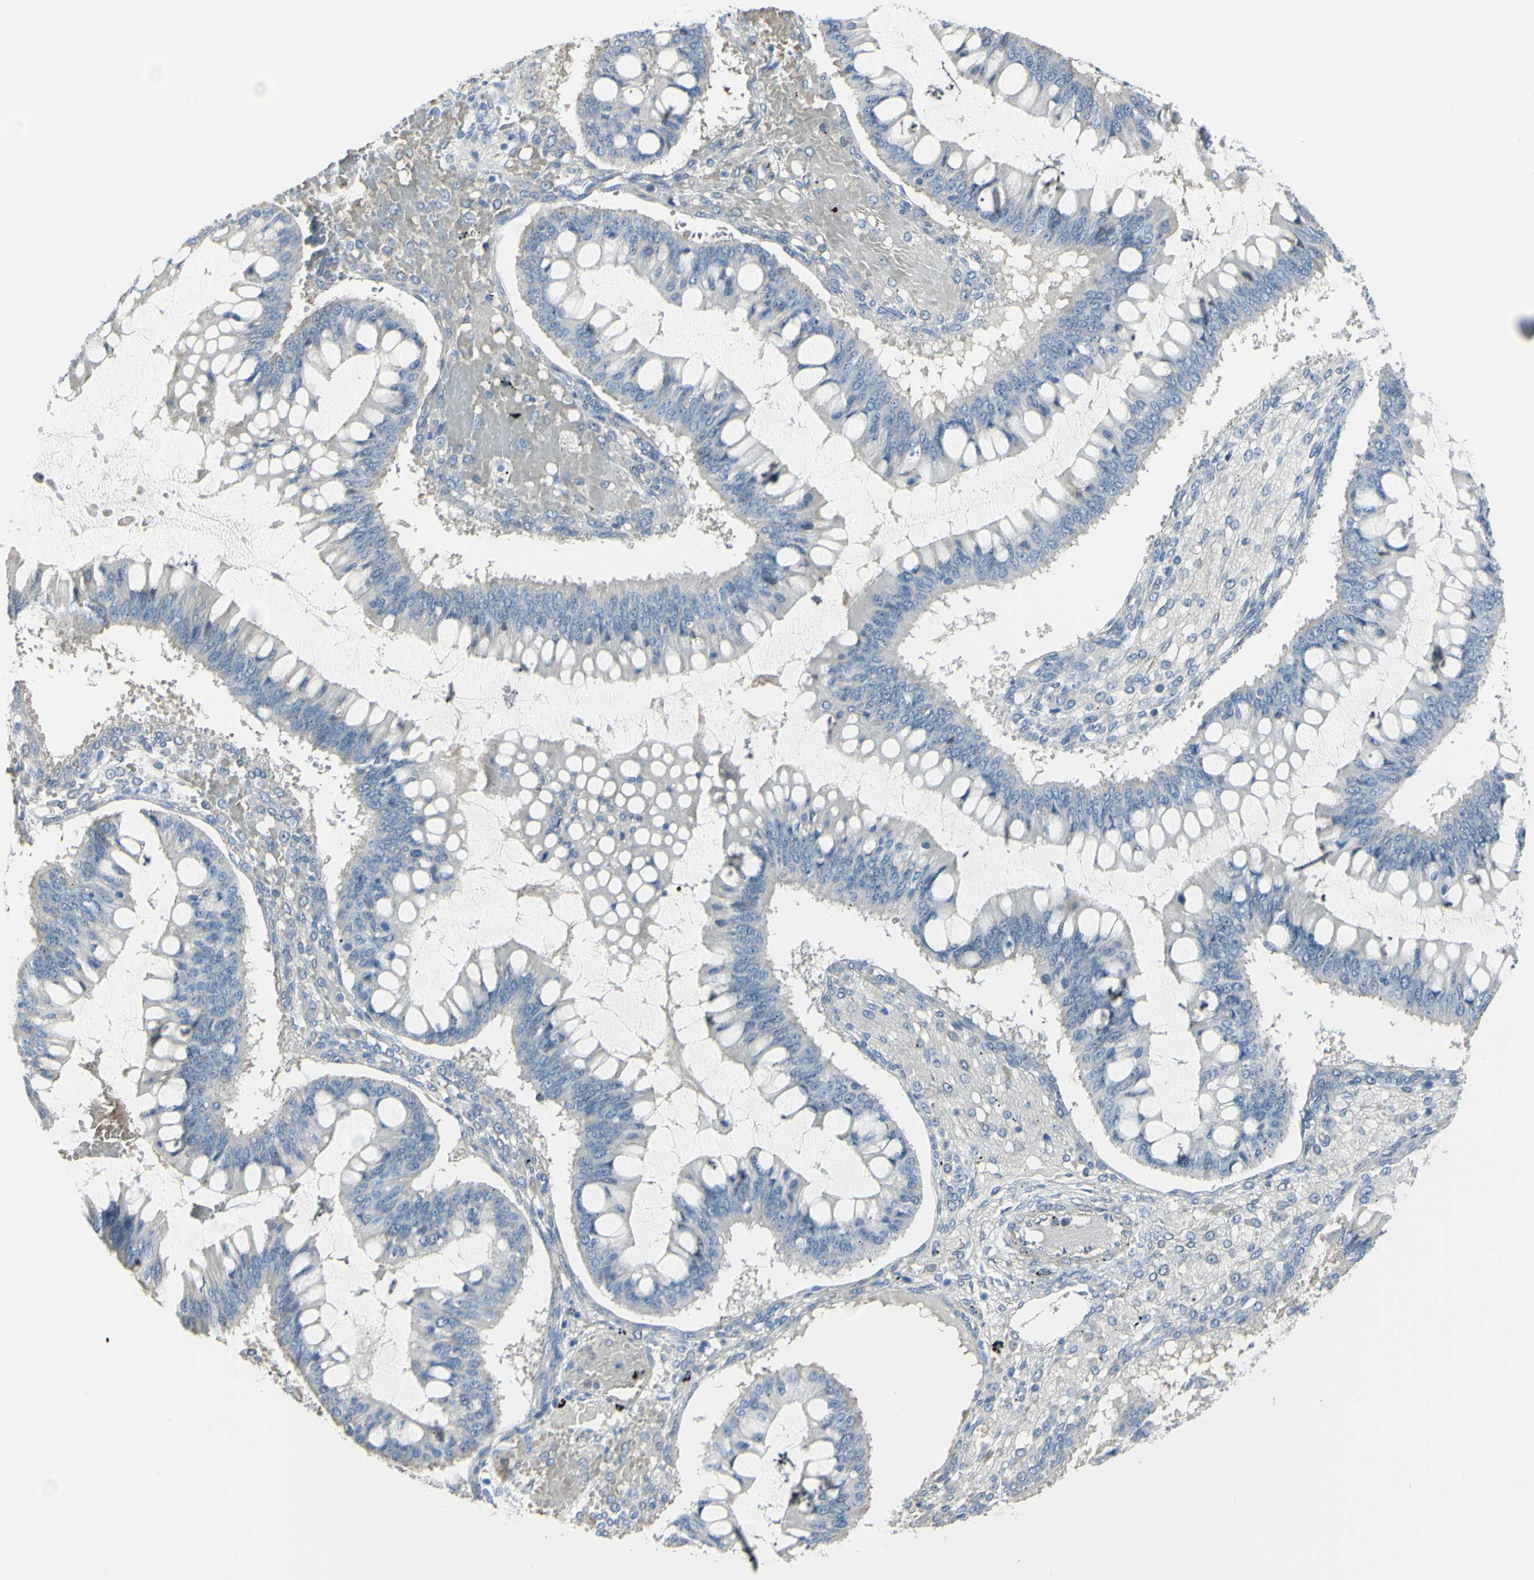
{"staining": {"intensity": "negative", "quantity": "none", "location": "none"}, "tissue": "ovarian cancer", "cell_type": "Tumor cells", "image_type": "cancer", "snomed": [{"axis": "morphology", "description": "Cystadenocarcinoma, mucinous, NOS"}, {"axis": "topography", "description": "Ovary"}], "caption": "Mucinous cystadenocarcinoma (ovarian) was stained to show a protein in brown. There is no significant expression in tumor cells. Brightfield microscopy of immunohistochemistry stained with DAB (3,3'-diaminobenzidine) (brown) and hematoxylin (blue), captured at high magnification.", "gene": "NCBP2L", "patient": {"sex": "female", "age": 73}}